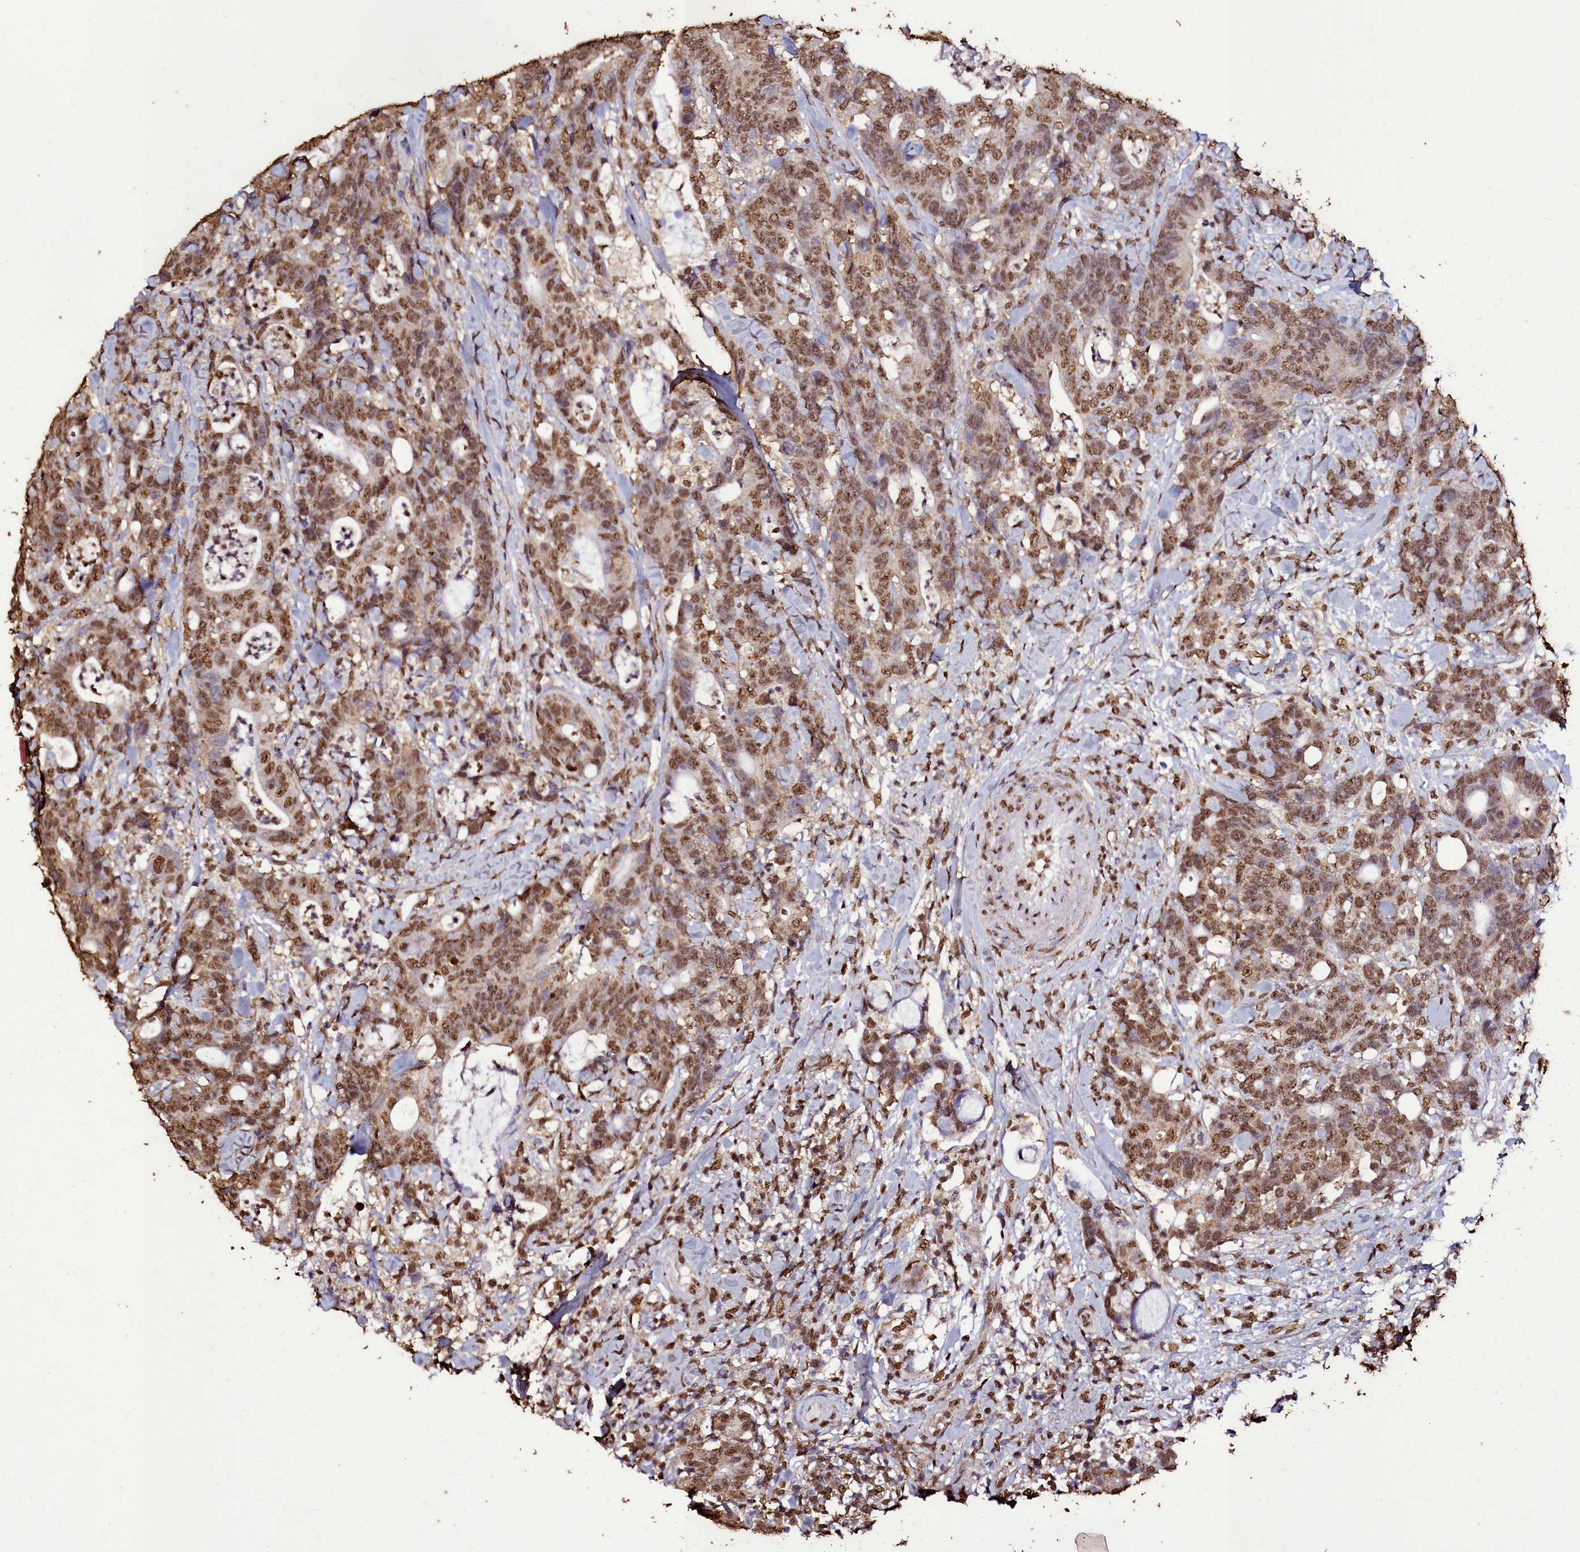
{"staining": {"intensity": "moderate", "quantity": ">75%", "location": "nuclear"}, "tissue": "colorectal cancer", "cell_type": "Tumor cells", "image_type": "cancer", "snomed": [{"axis": "morphology", "description": "Adenocarcinoma, NOS"}, {"axis": "topography", "description": "Colon"}], "caption": "Adenocarcinoma (colorectal) stained for a protein exhibits moderate nuclear positivity in tumor cells.", "gene": "TRIP6", "patient": {"sex": "female", "age": 82}}